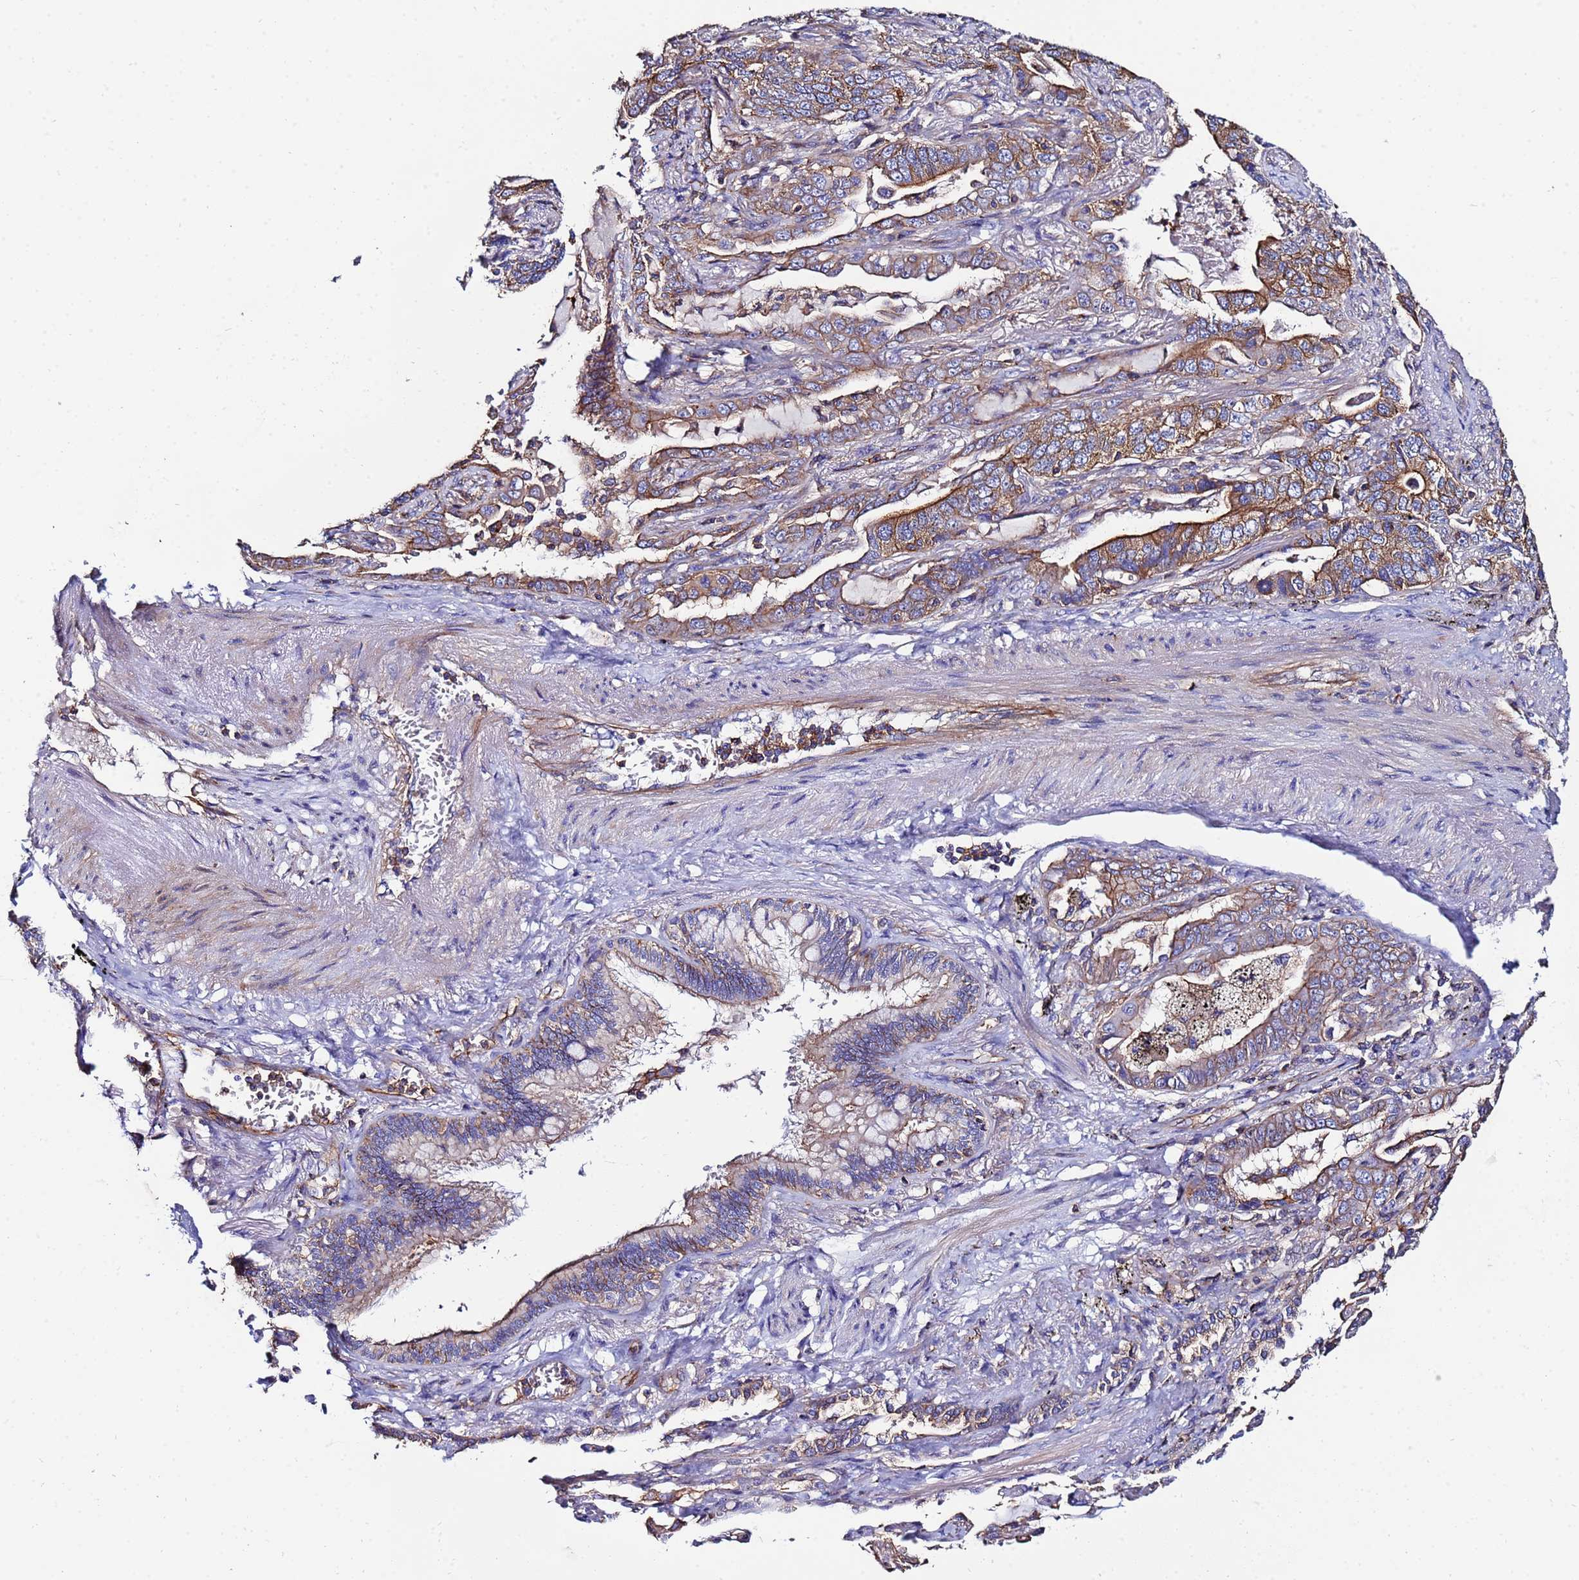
{"staining": {"intensity": "moderate", "quantity": ">75%", "location": "cytoplasmic/membranous"}, "tissue": "lung cancer", "cell_type": "Tumor cells", "image_type": "cancer", "snomed": [{"axis": "morphology", "description": "Adenocarcinoma, NOS"}, {"axis": "topography", "description": "Lung"}], "caption": "There is medium levels of moderate cytoplasmic/membranous expression in tumor cells of lung cancer (adenocarcinoma), as demonstrated by immunohistochemical staining (brown color).", "gene": "POTEE", "patient": {"sex": "male", "age": 67}}